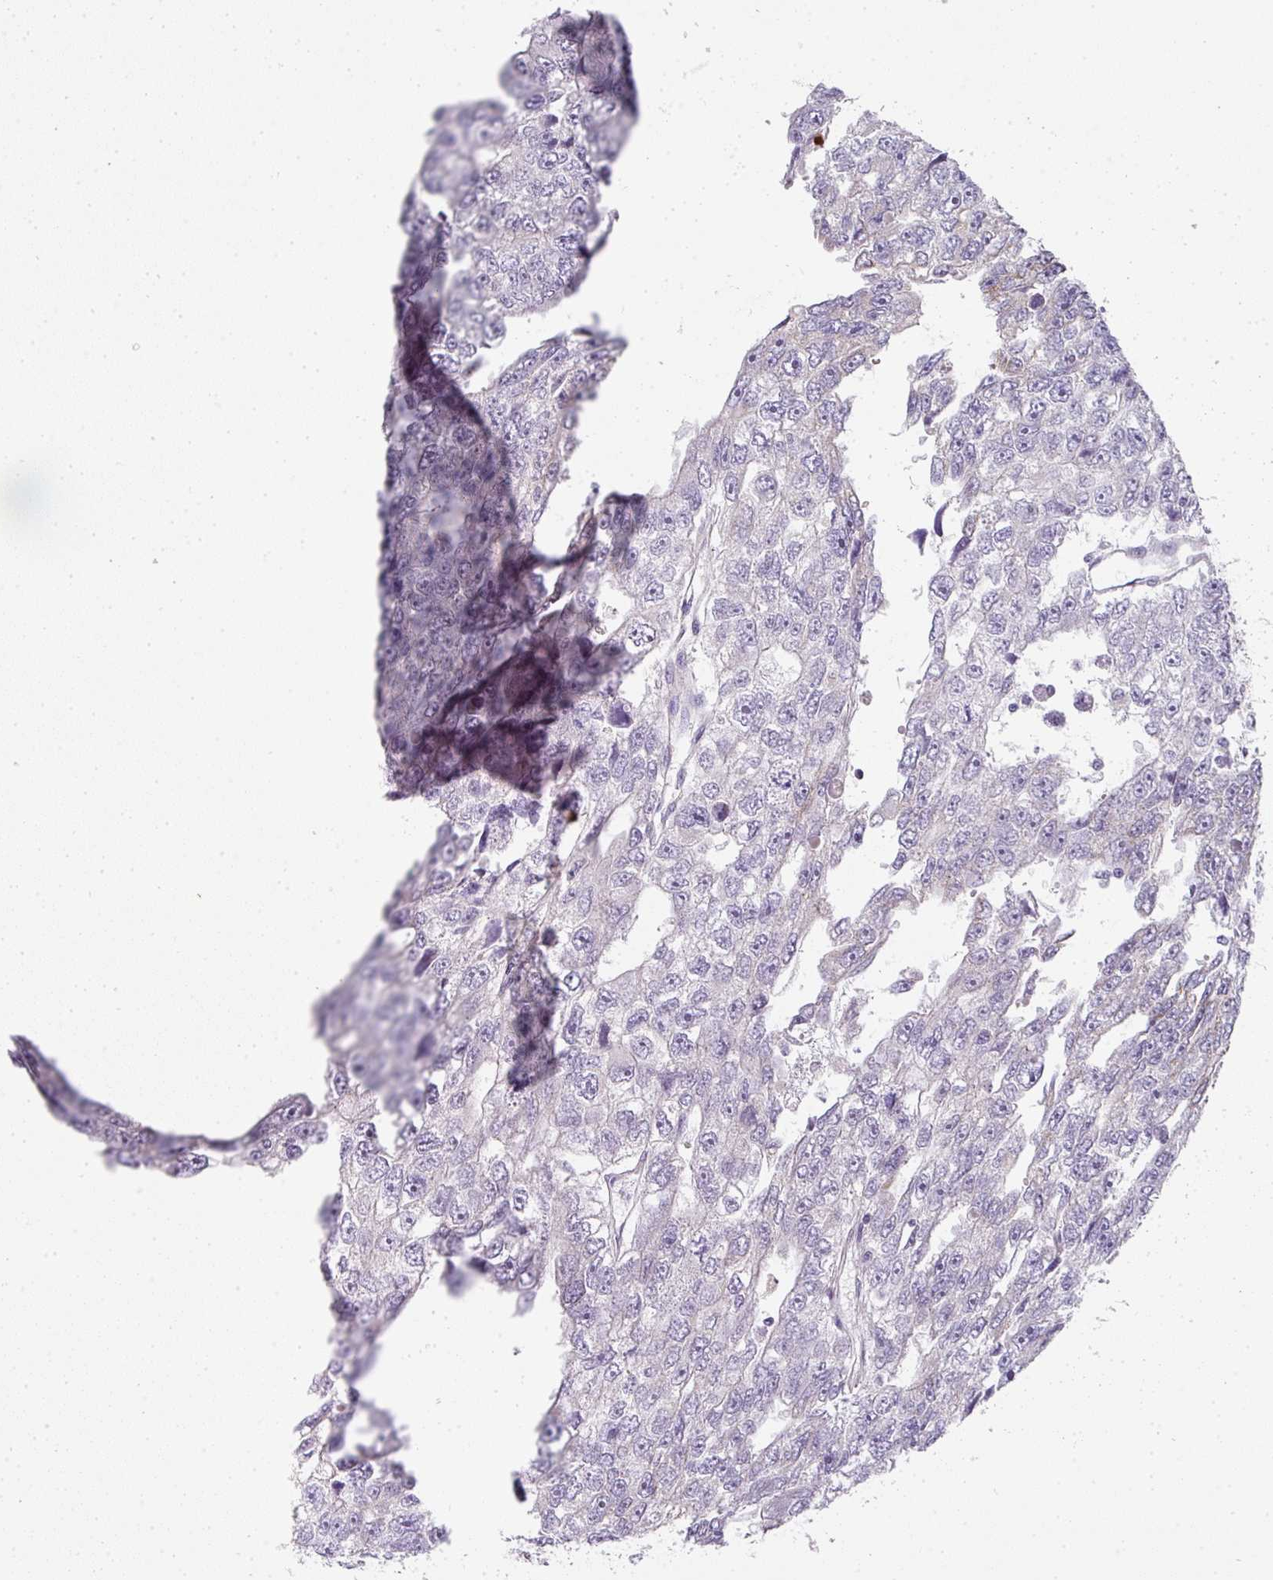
{"staining": {"intensity": "negative", "quantity": "none", "location": "none"}, "tissue": "testis cancer", "cell_type": "Tumor cells", "image_type": "cancer", "snomed": [{"axis": "morphology", "description": "Carcinoma, Embryonal, NOS"}, {"axis": "topography", "description": "Testis"}], "caption": "Immunohistochemistry of testis cancer demonstrates no positivity in tumor cells.", "gene": "HHEX", "patient": {"sex": "male", "age": 20}}